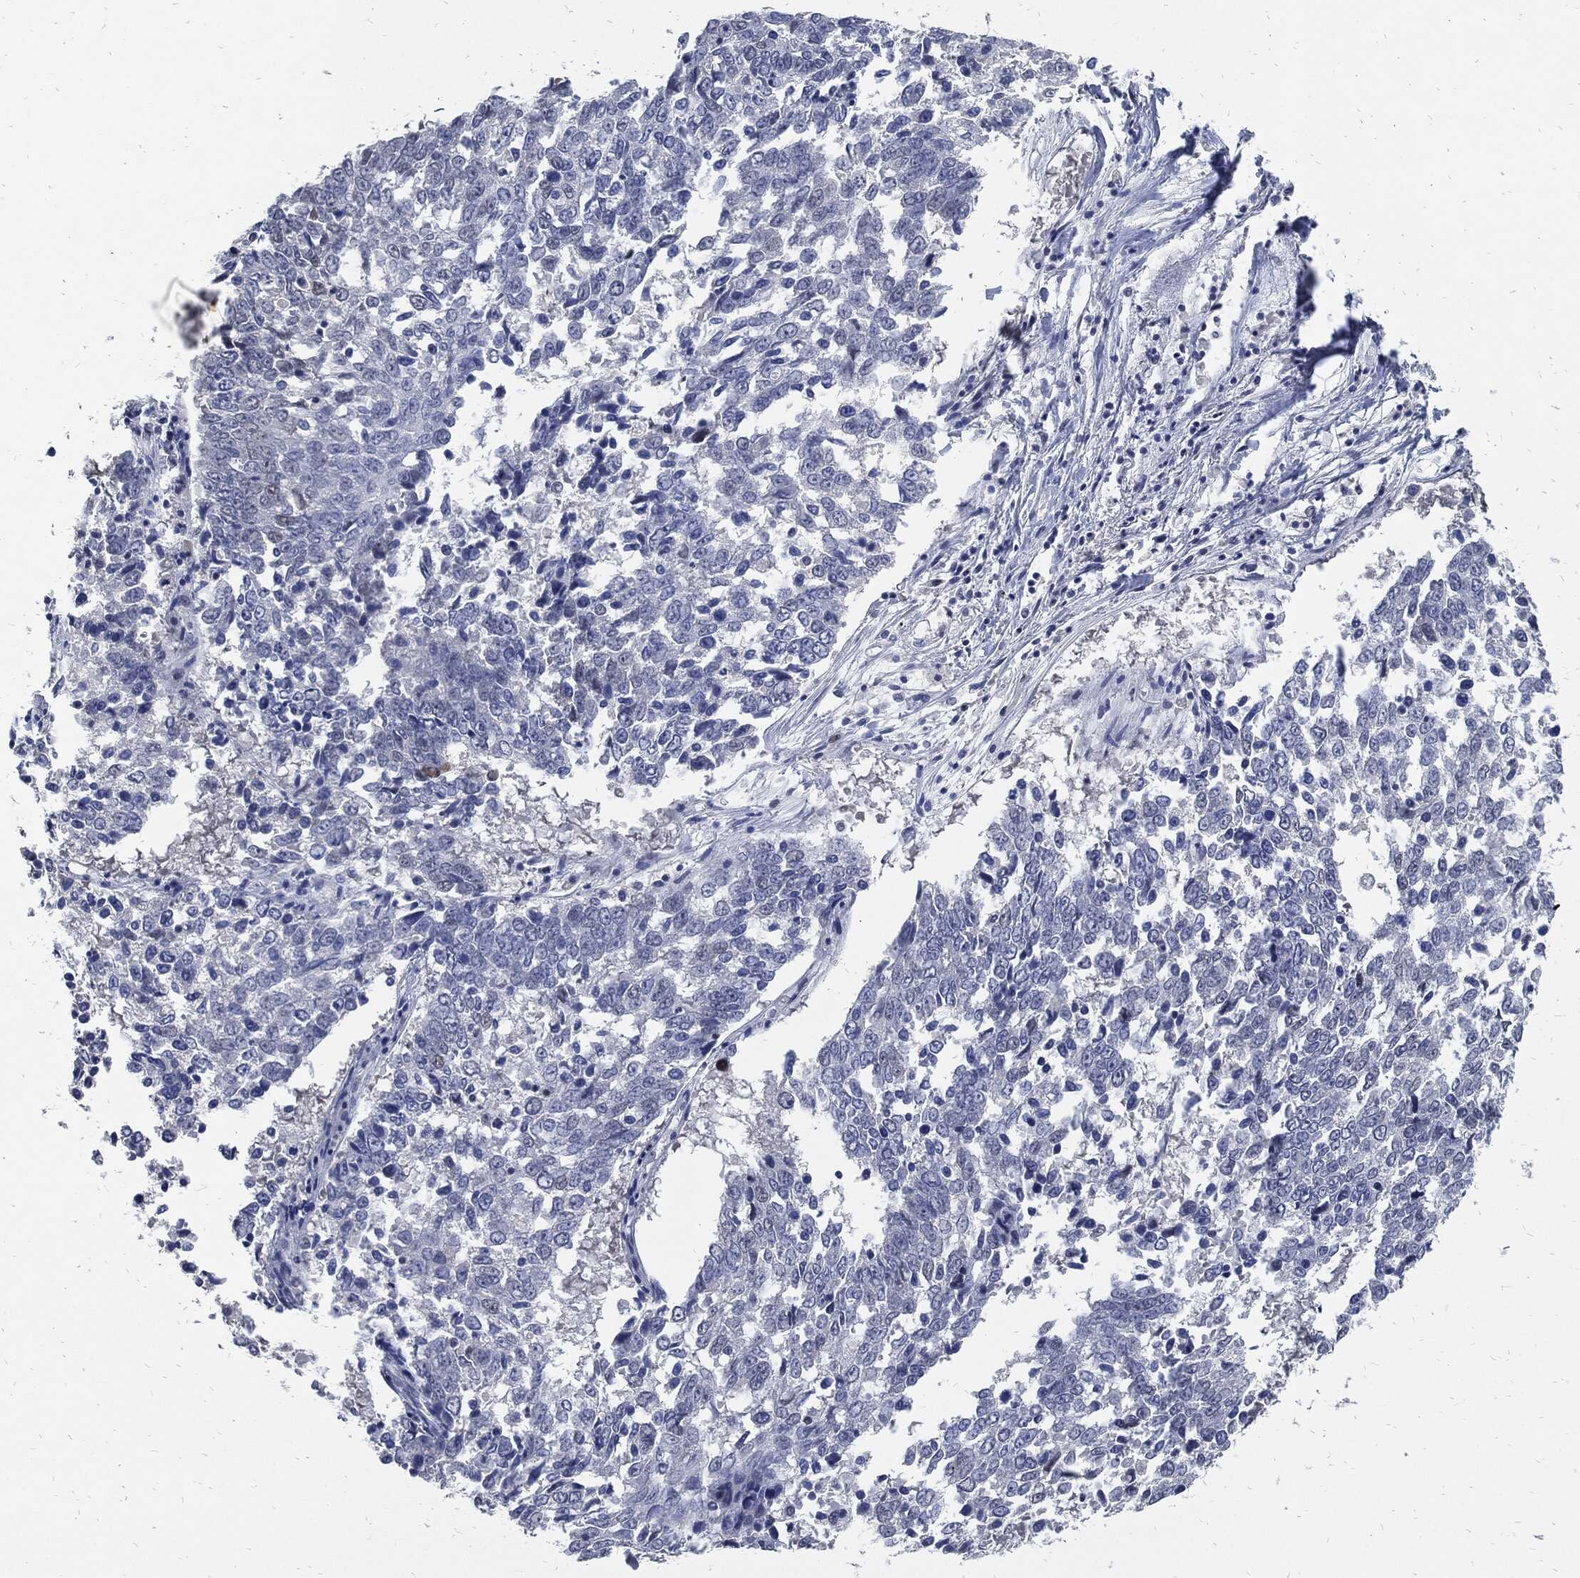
{"staining": {"intensity": "negative", "quantity": "none", "location": "none"}, "tissue": "lung cancer", "cell_type": "Tumor cells", "image_type": "cancer", "snomed": [{"axis": "morphology", "description": "Squamous cell carcinoma, NOS"}, {"axis": "topography", "description": "Lung"}], "caption": "Immunohistochemistry micrograph of neoplastic tissue: squamous cell carcinoma (lung) stained with DAB (3,3'-diaminobenzidine) reveals no significant protein staining in tumor cells.", "gene": "JUN", "patient": {"sex": "male", "age": 82}}